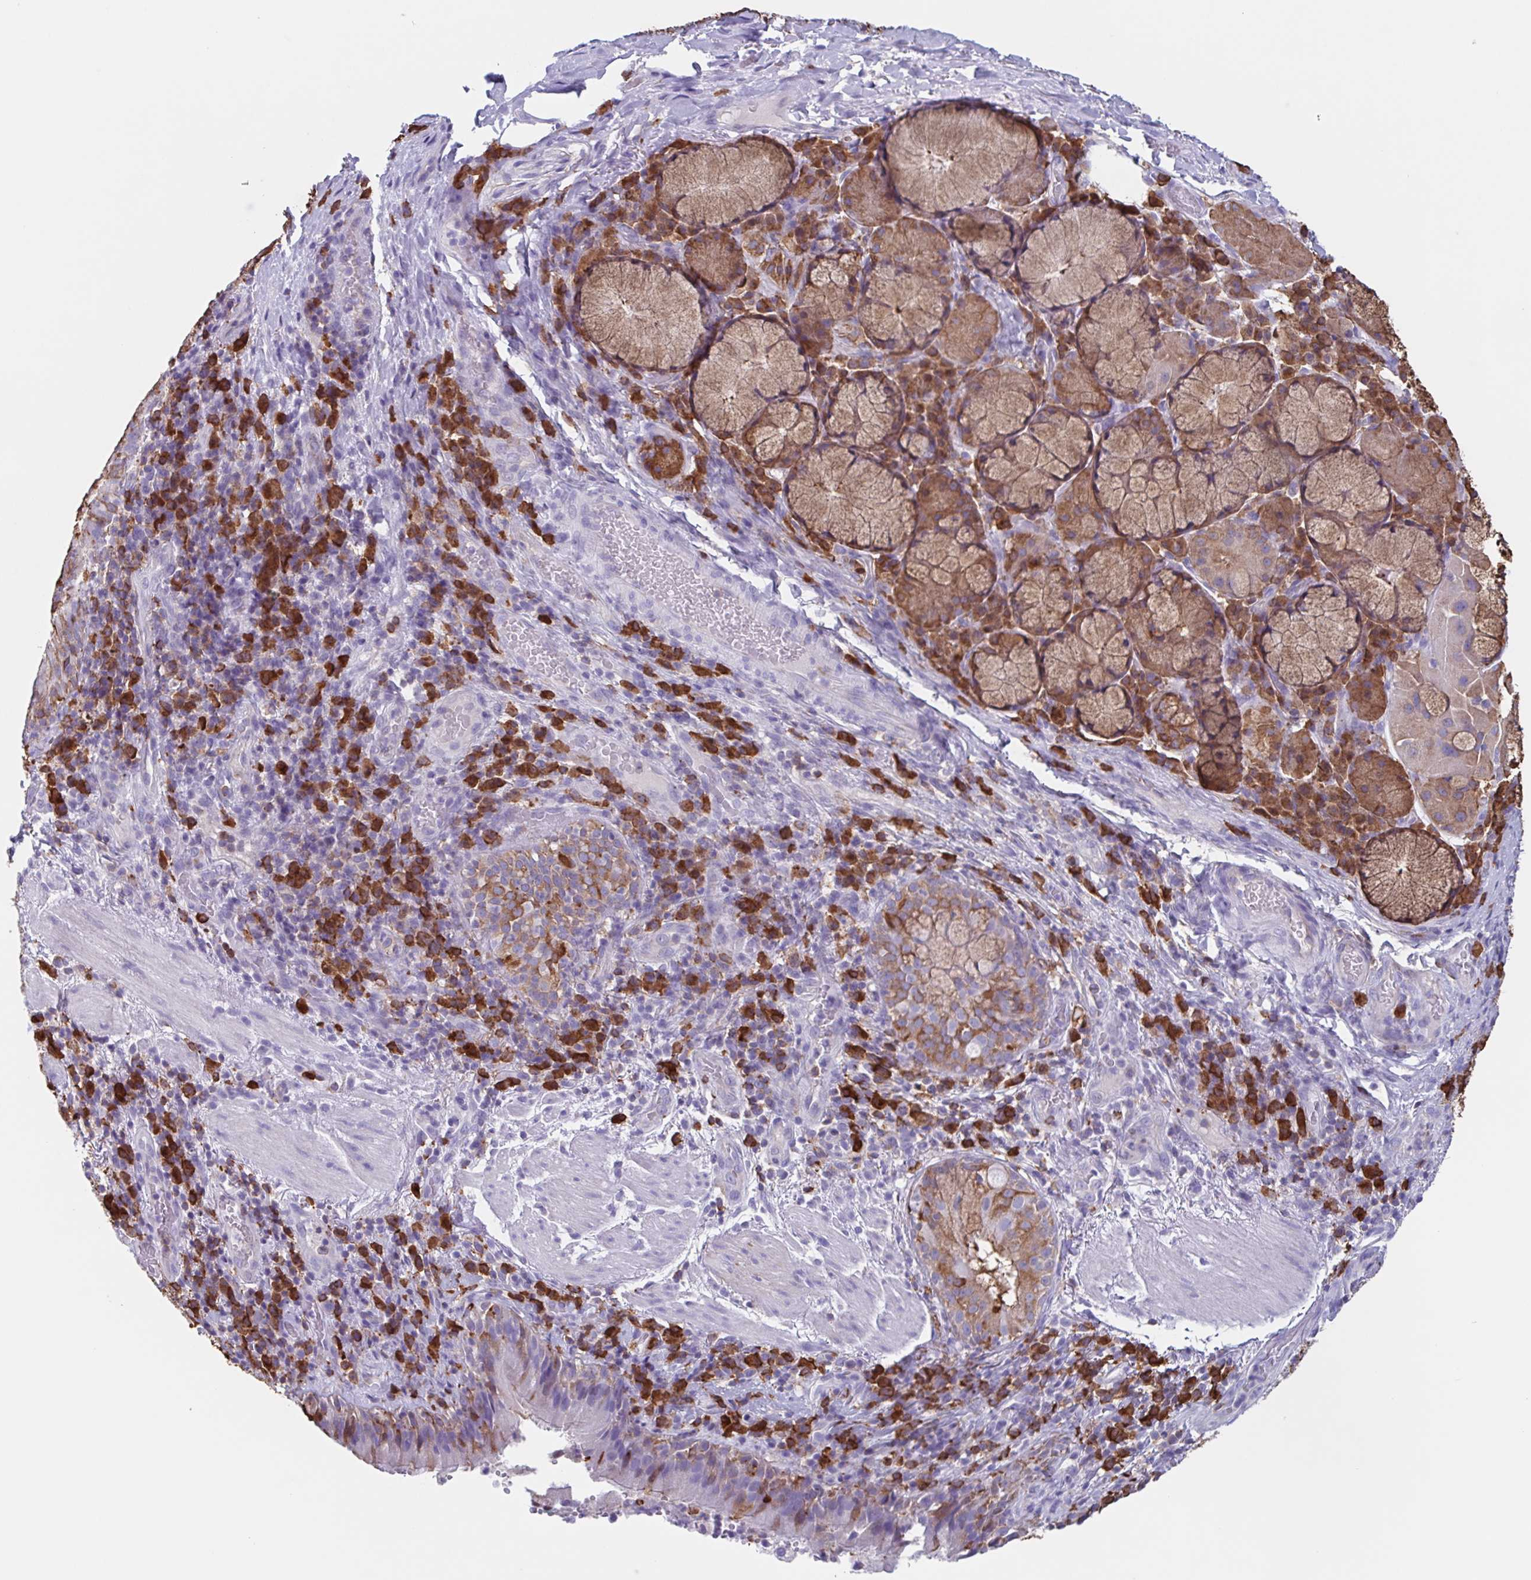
{"staining": {"intensity": "moderate", "quantity": "25%-75%", "location": "cytoplasmic/membranous"}, "tissue": "bronchus", "cell_type": "Respiratory epithelial cells", "image_type": "normal", "snomed": [{"axis": "morphology", "description": "Normal tissue, NOS"}, {"axis": "topography", "description": "Lymph node"}, {"axis": "topography", "description": "Bronchus"}], "caption": "Protein expression analysis of unremarkable human bronchus reveals moderate cytoplasmic/membranous expression in approximately 25%-75% of respiratory epithelial cells. The staining is performed using DAB brown chromogen to label protein expression. The nuclei are counter-stained blue using hematoxylin.", "gene": "TPD52", "patient": {"sex": "male", "age": 56}}